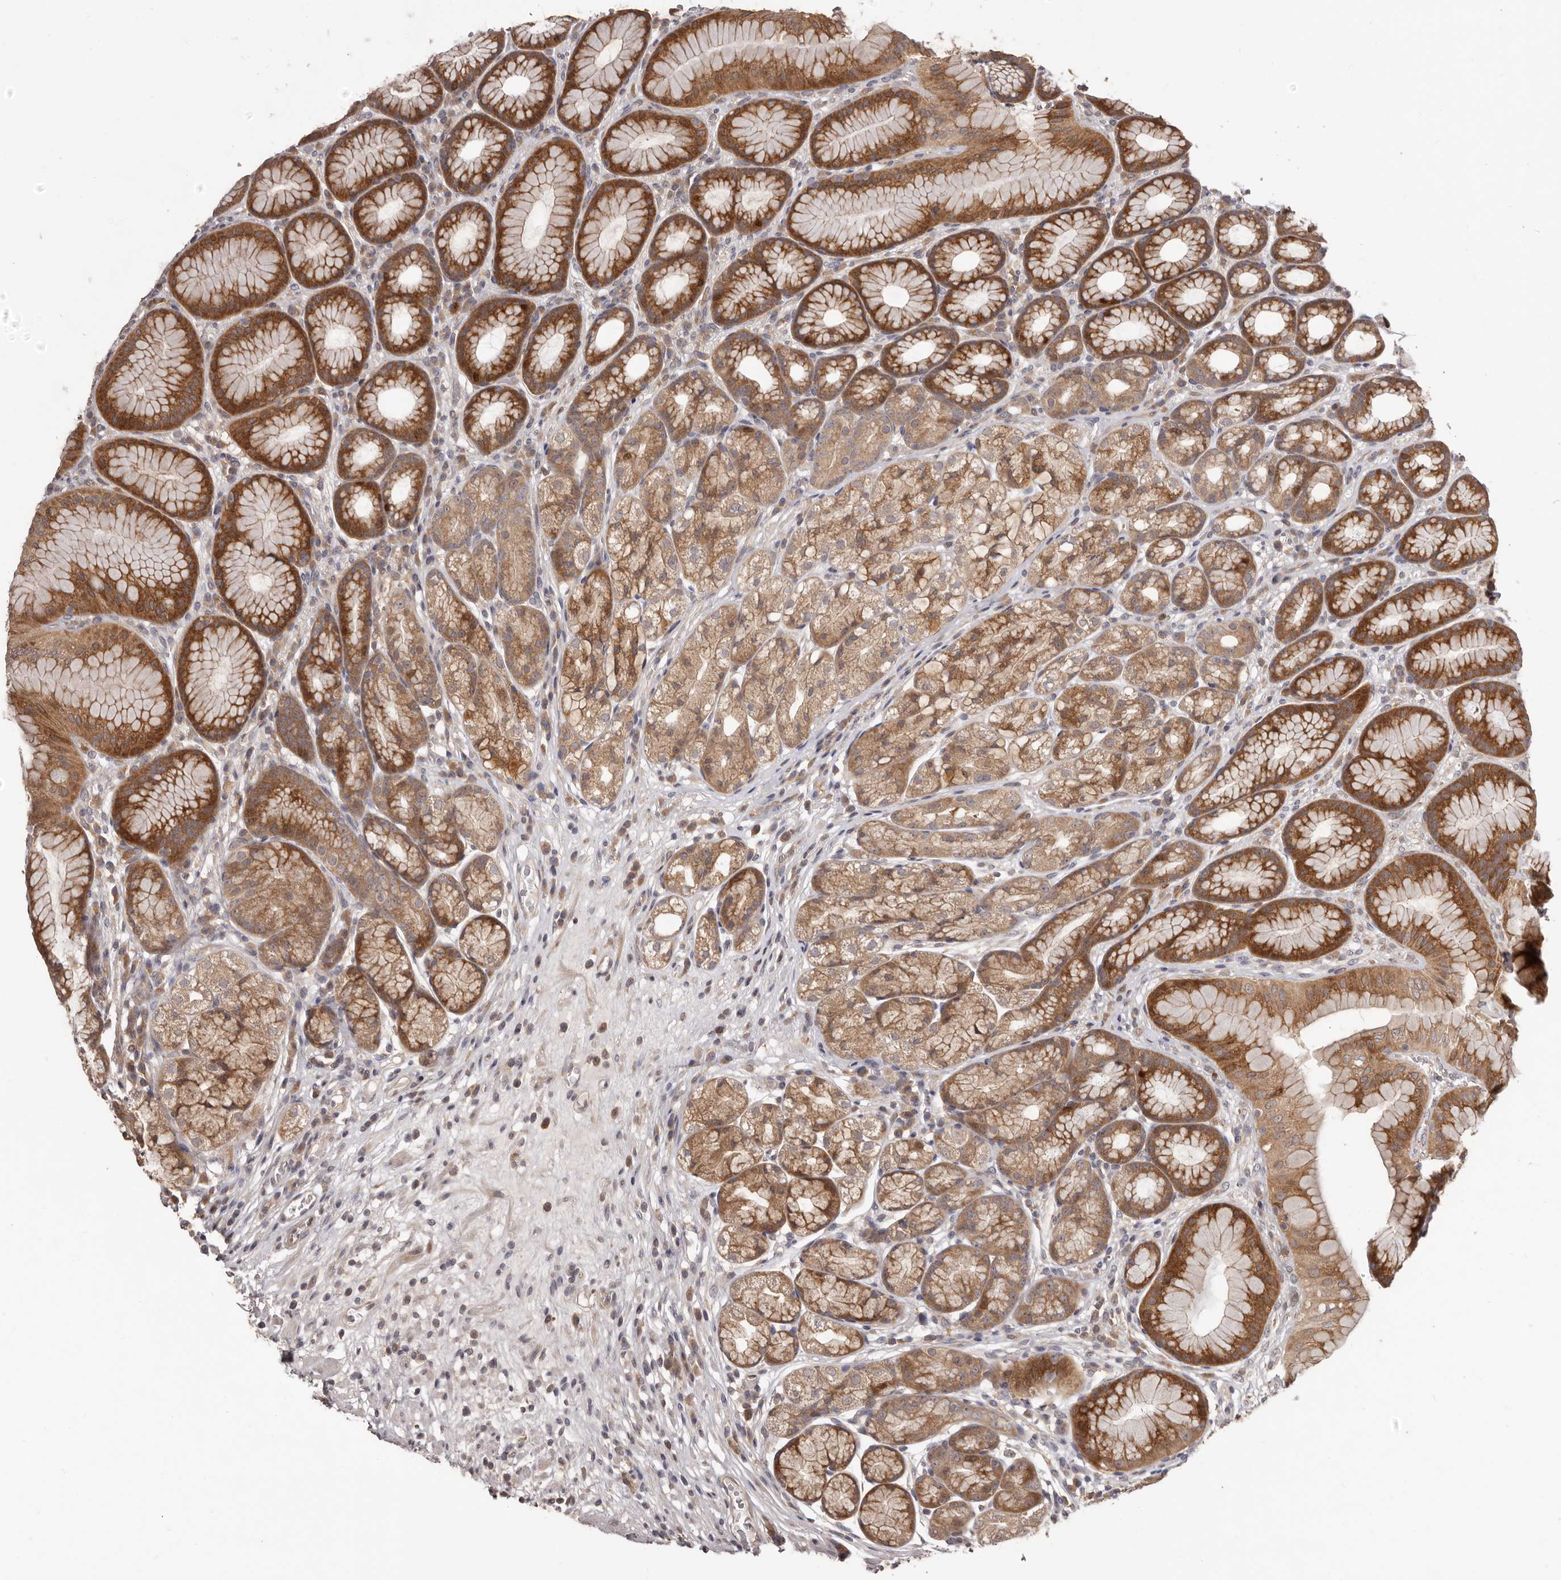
{"staining": {"intensity": "strong", "quantity": ">75%", "location": "cytoplasmic/membranous"}, "tissue": "stomach", "cell_type": "Glandular cells", "image_type": "normal", "snomed": [{"axis": "morphology", "description": "Normal tissue, NOS"}, {"axis": "topography", "description": "Stomach"}], "caption": "Immunohistochemistry (DAB (3,3'-diaminobenzidine)) staining of benign human stomach reveals strong cytoplasmic/membranous protein staining in approximately >75% of glandular cells.", "gene": "RNF187", "patient": {"sex": "male", "age": 57}}